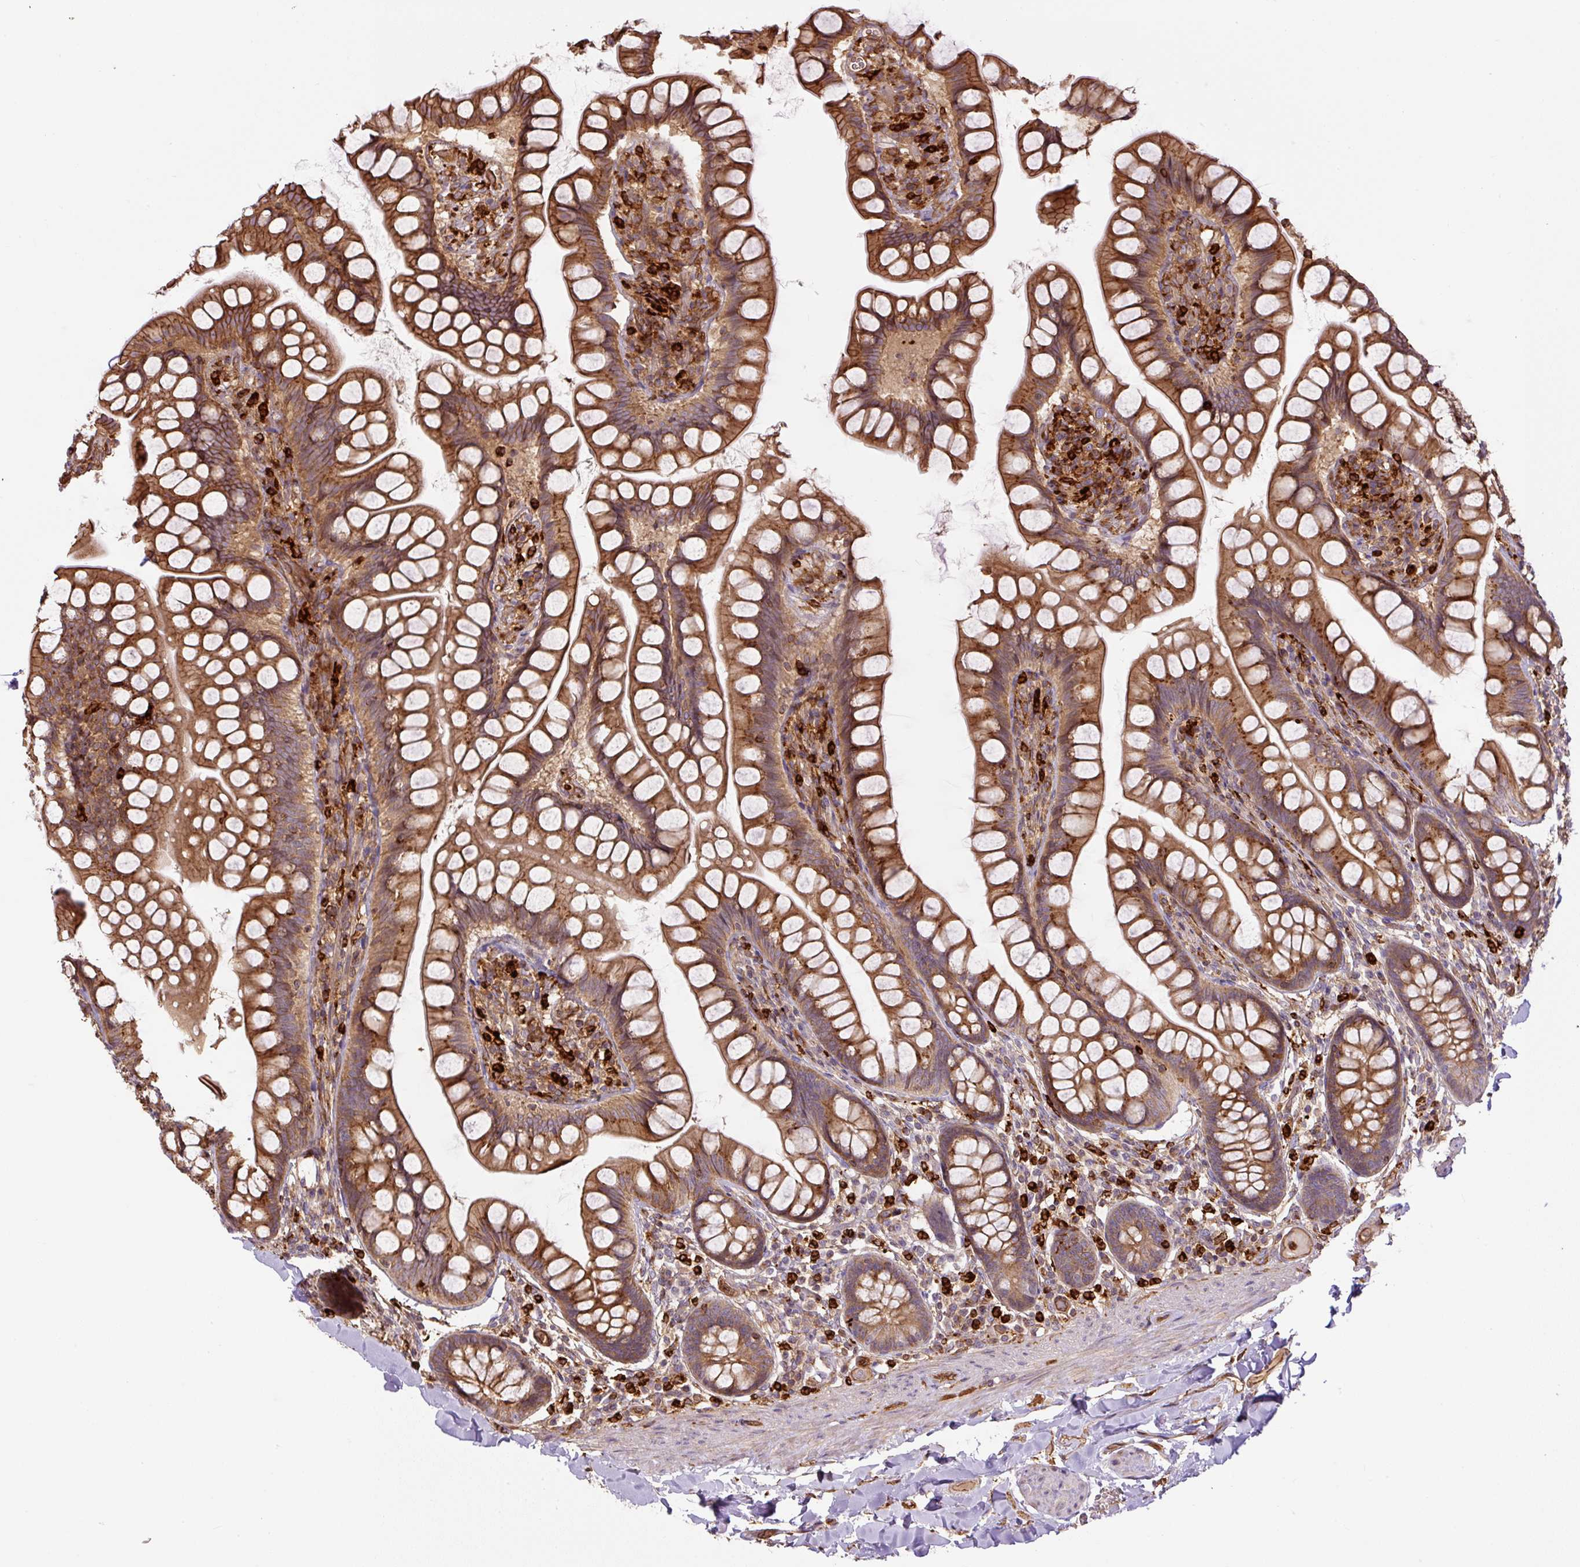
{"staining": {"intensity": "moderate", "quantity": ">75%", "location": "cytoplasmic/membranous"}, "tissue": "small intestine", "cell_type": "Glandular cells", "image_type": "normal", "snomed": [{"axis": "morphology", "description": "Normal tissue, NOS"}, {"axis": "topography", "description": "Small intestine"}], "caption": "Benign small intestine displays moderate cytoplasmic/membranous staining in about >75% of glandular cells, visualized by immunohistochemistry. Using DAB (brown) and hematoxylin (blue) stains, captured at high magnification using brightfield microscopy.", "gene": "B3GALT5", "patient": {"sex": "male", "age": 70}}